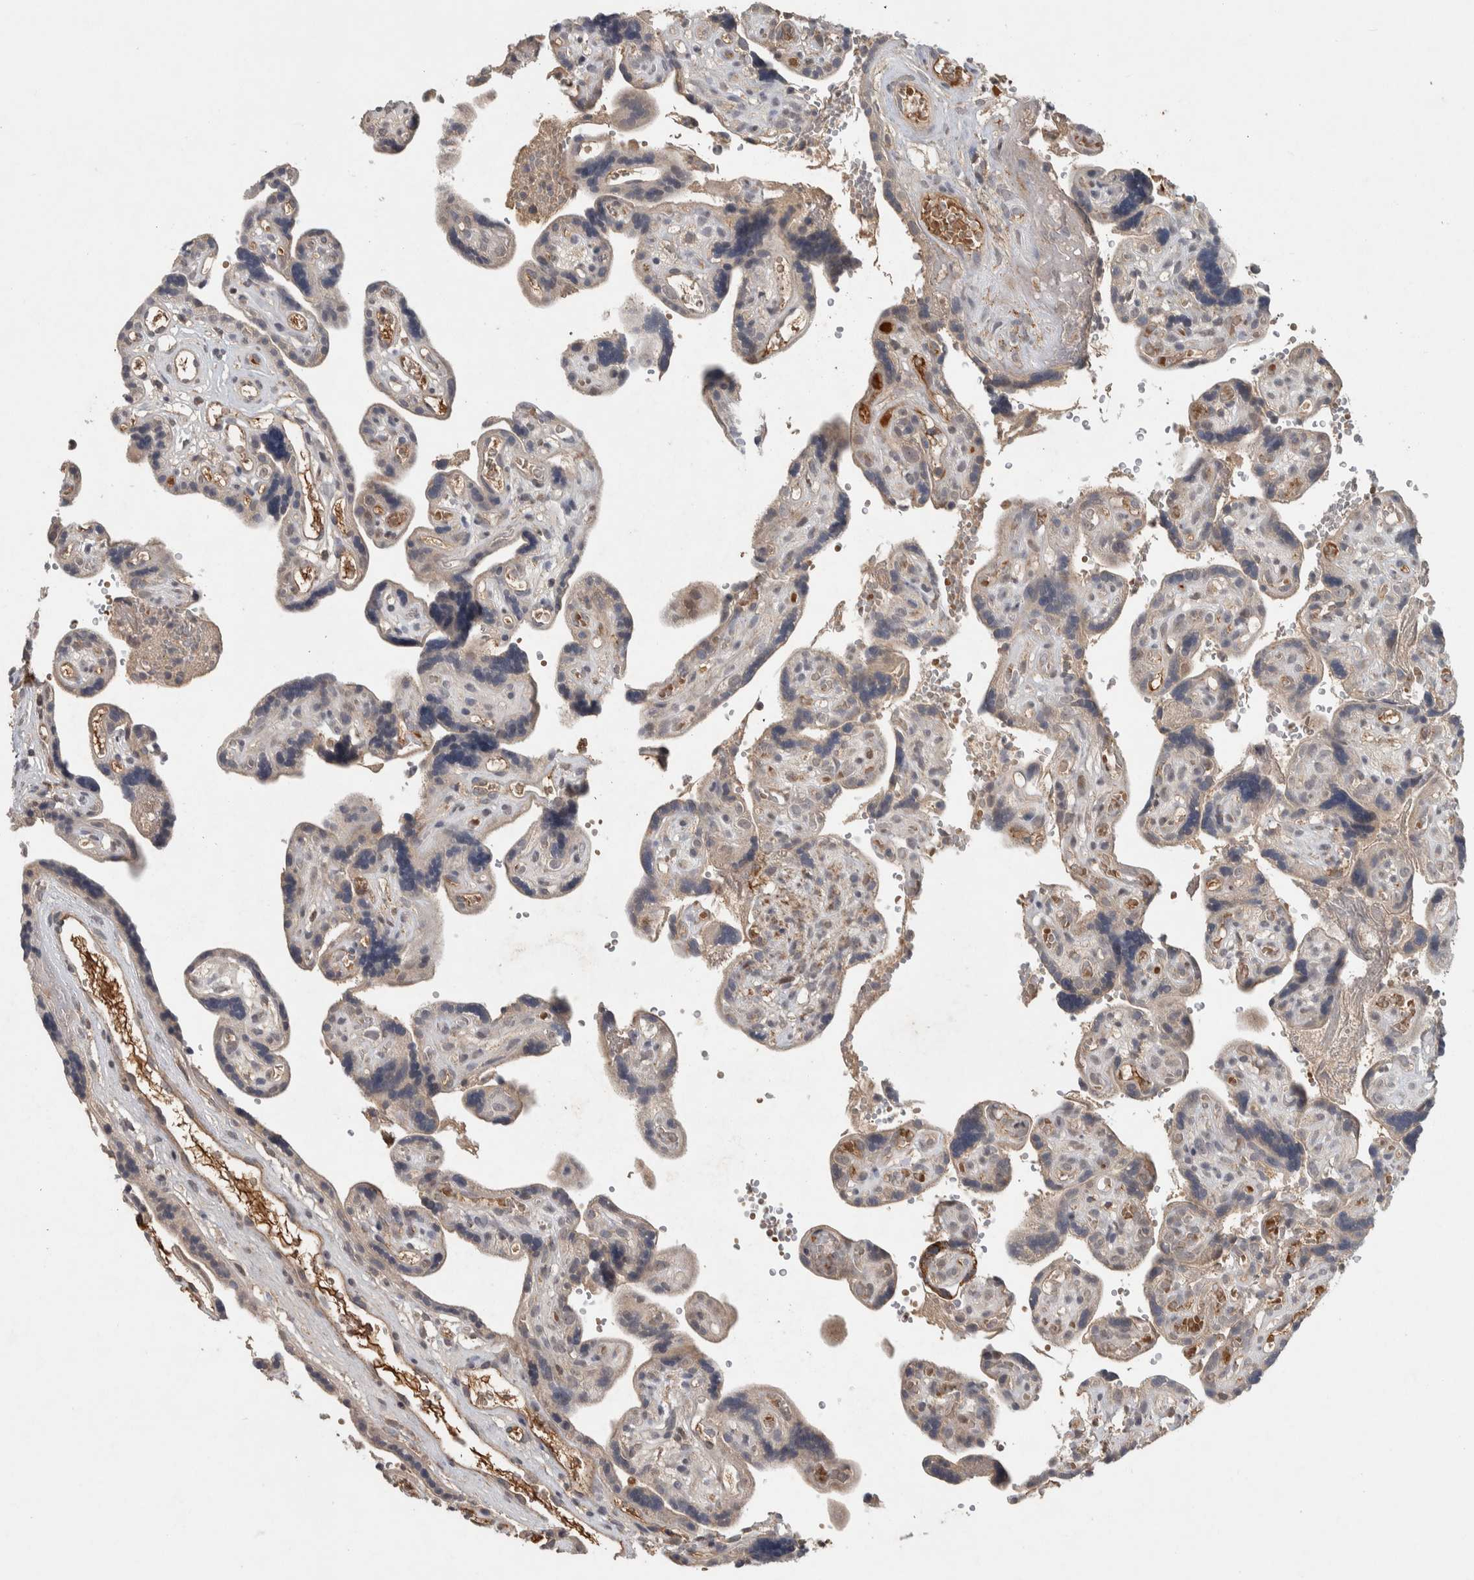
{"staining": {"intensity": "moderate", "quantity": "<25%", "location": "cytoplasmic/membranous,nuclear"}, "tissue": "placenta", "cell_type": "Decidual cells", "image_type": "normal", "snomed": [{"axis": "morphology", "description": "Normal tissue, NOS"}, {"axis": "topography", "description": "Placenta"}], "caption": "Immunohistochemistry (IHC) staining of normal placenta, which shows low levels of moderate cytoplasmic/membranous,nuclear positivity in about <25% of decidual cells indicating moderate cytoplasmic/membranous,nuclear protein expression. The staining was performed using DAB (brown) for protein detection and nuclei were counterstained in hematoxylin (blue).", "gene": "CHRM3", "patient": {"sex": "female", "age": 30}}